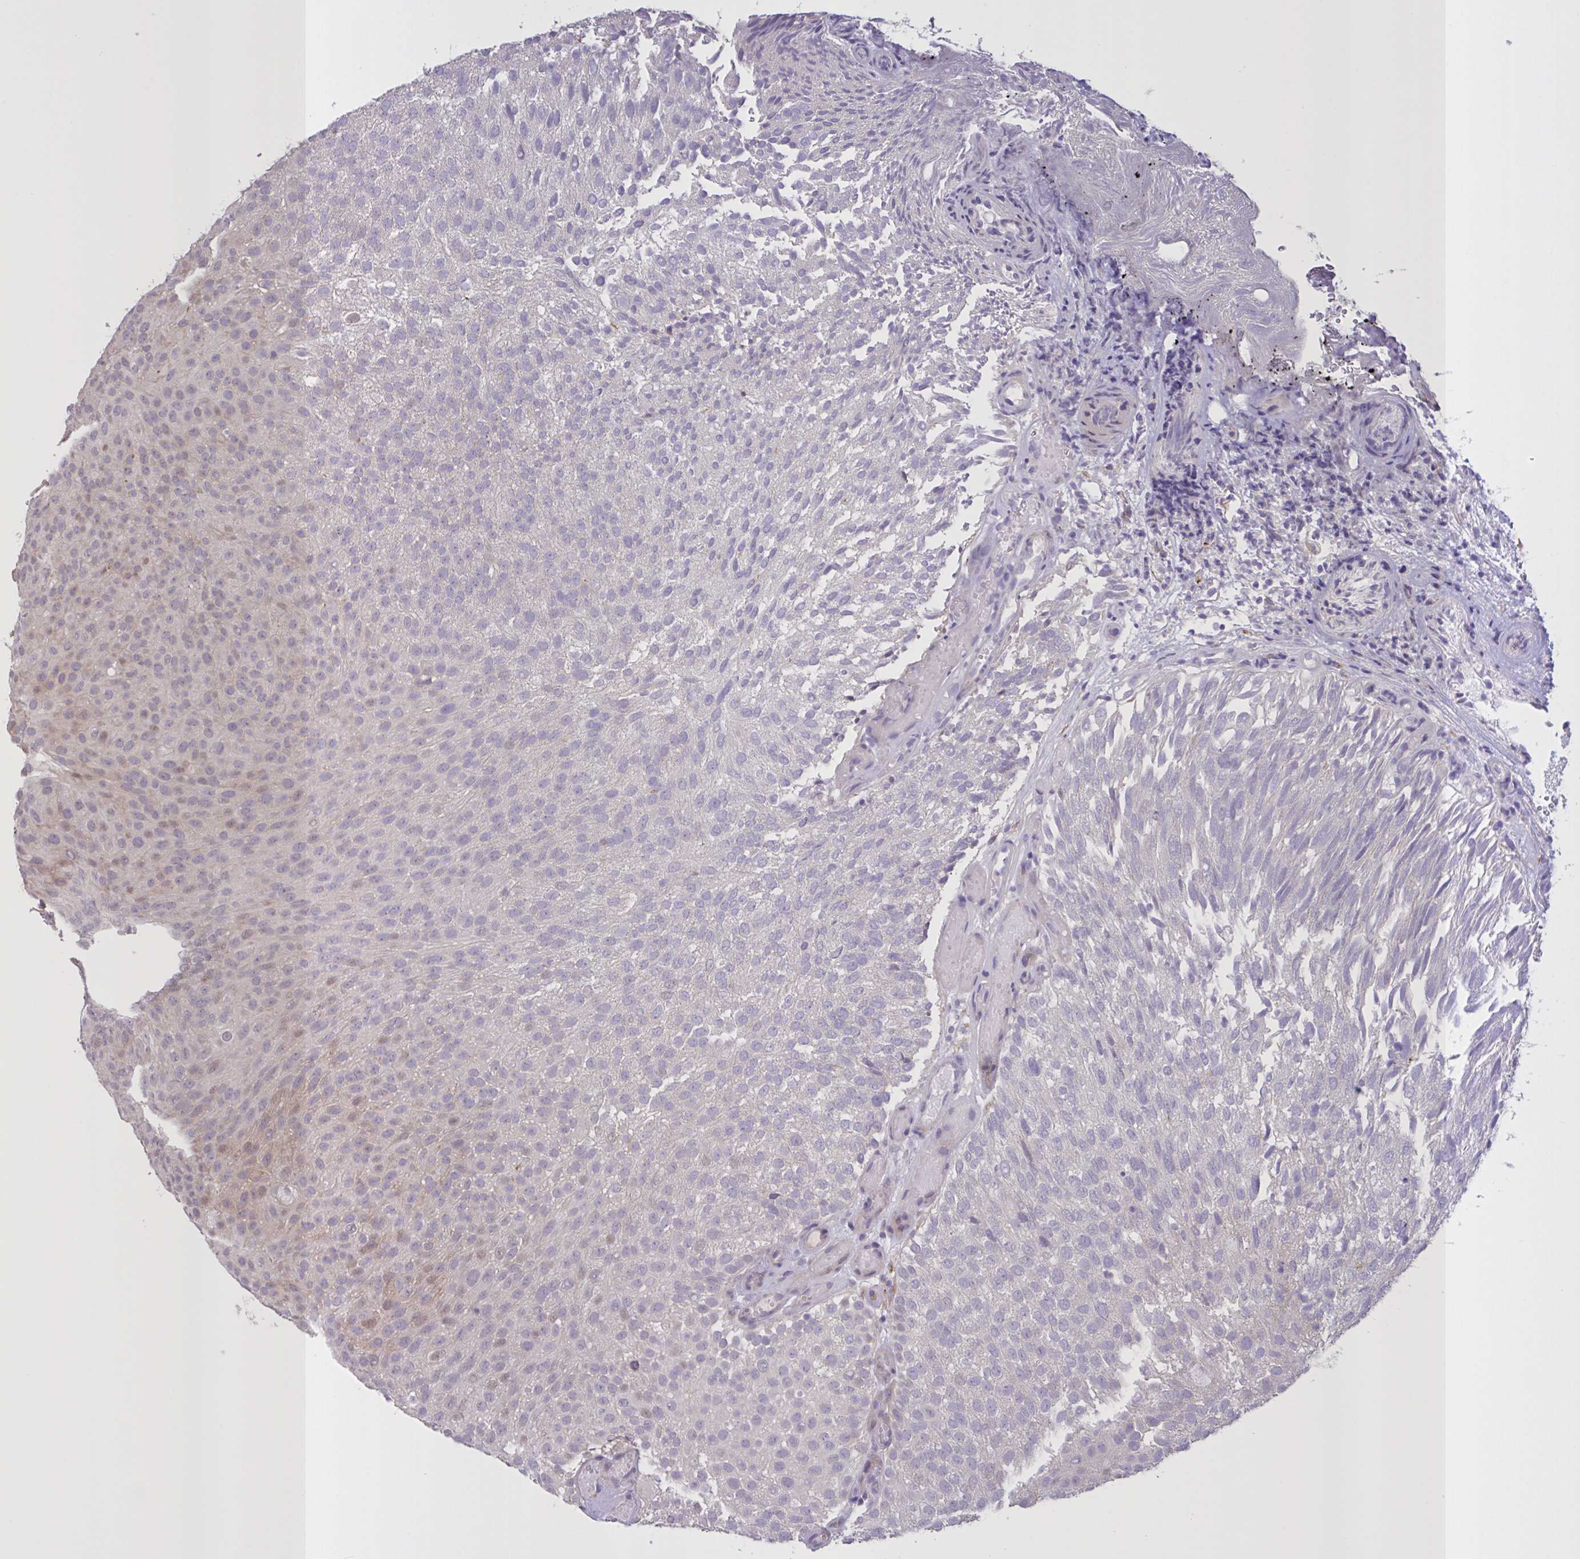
{"staining": {"intensity": "weak", "quantity": "<25%", "location": "cytoplasmic/membranous,nuclear"}, "tissue": "urothelial cancer", "cell_type": "Tumor cells", "image_type": "cancer", "snomed": [{"axis": "morphology", "description": "Urothelial carcinoma, Low grade"}, {"axis": "topography", "description": "Urinary bladder"}], "caption": "IHC image of neoplastic tissue: human urothelial carcinoma (low-grade) stained with DAB (3,3'-diaminobenzidine) shows no significant protein staining in tumor cells.", "gene": "MRGPRX2", "patient": {"sex": "male", "age": 78}}